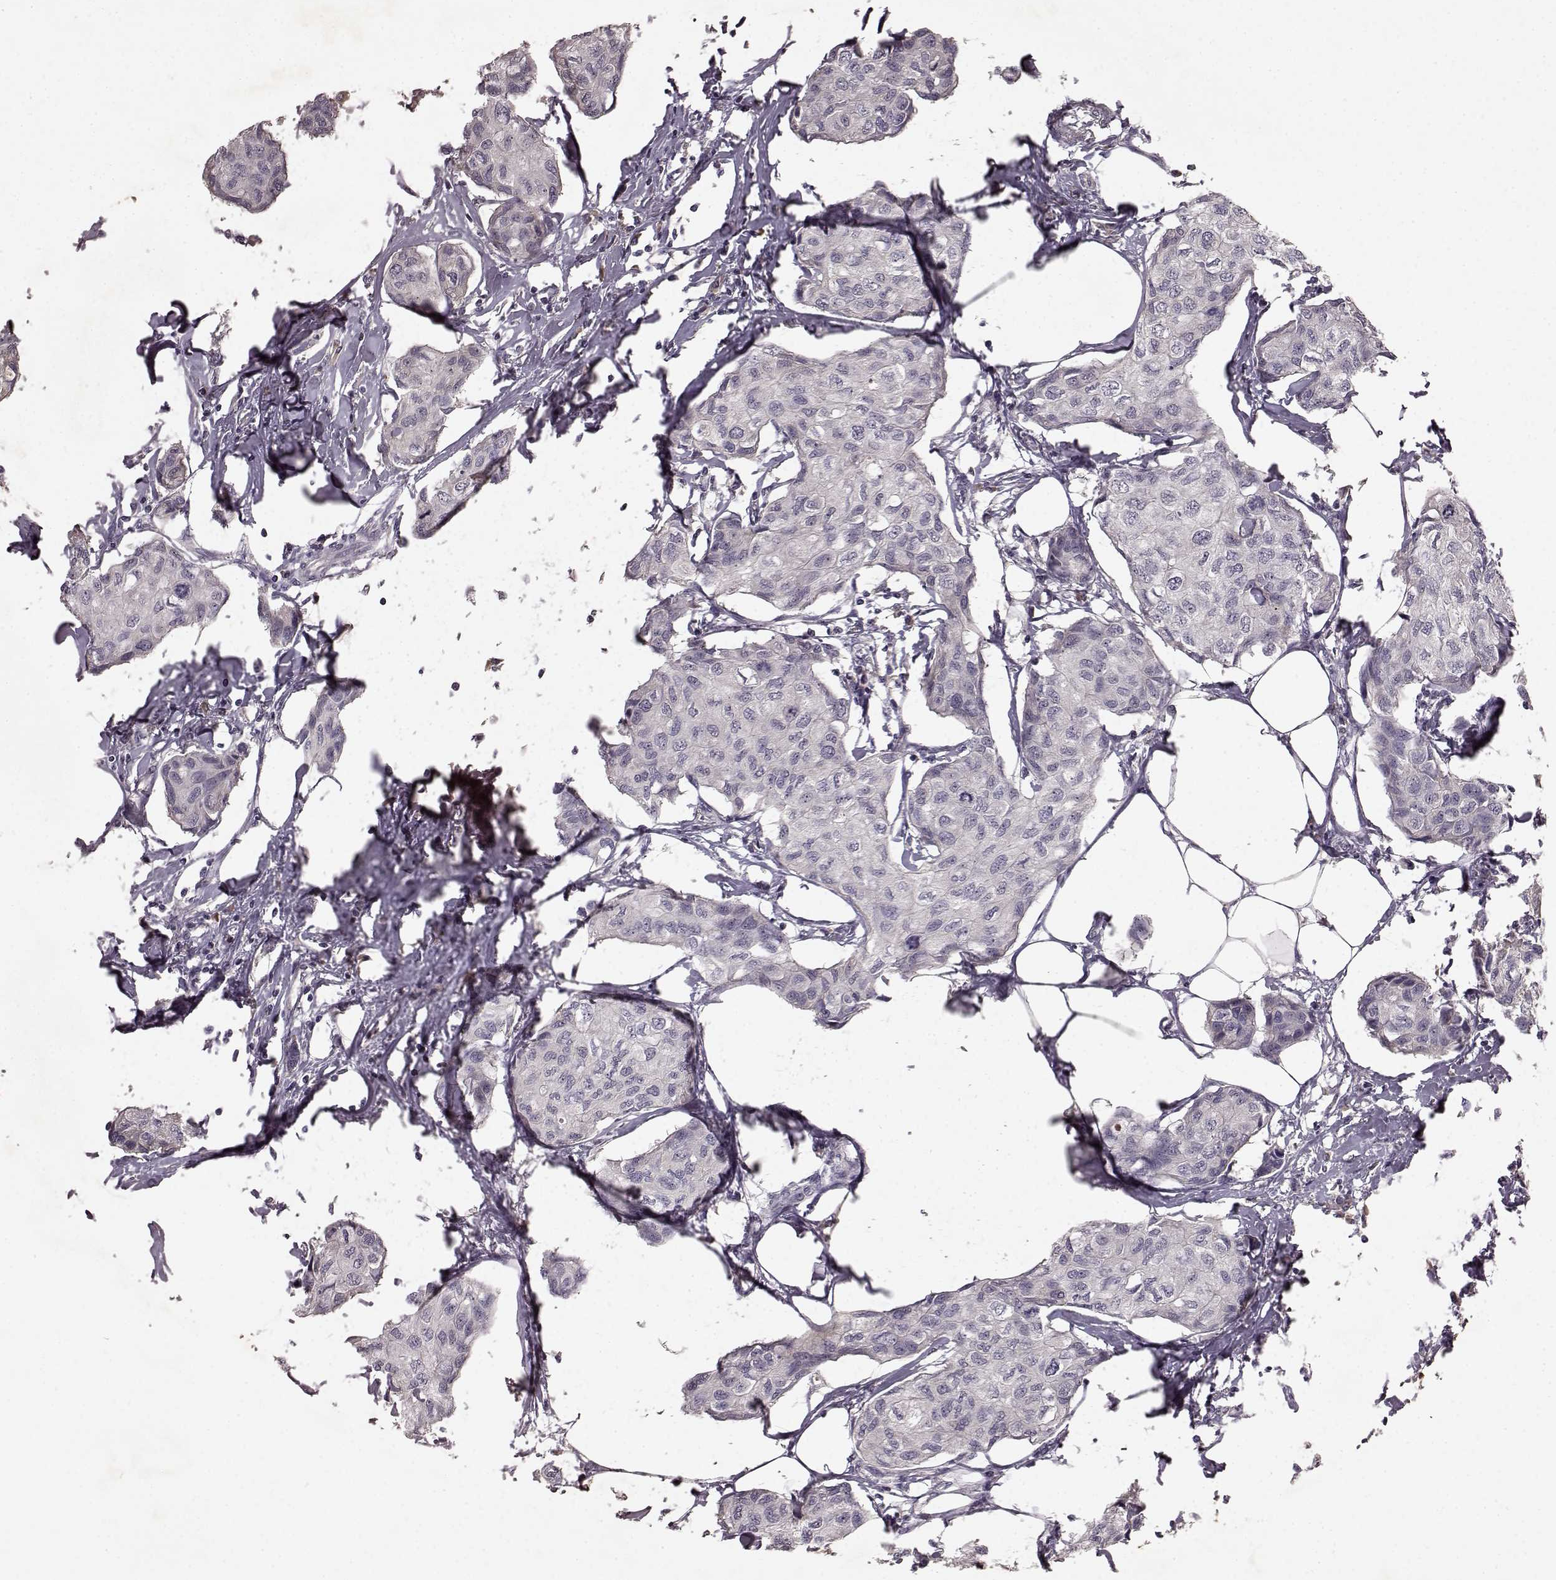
{"staining": {"intensity": "negative", "quantity": "none", "location": "none"}, "tissue": "breast cancer", "cell_type": "Tumor cells", "image_type": "cancer", "snomed": [{"axis": "morphology", "description": "Duct carcinoma"}, {"axis": "topography", "description": "Breast"}], "caption": "A photomicrograph of intraductal carcinoma (breast) stained for a protein displays no brown staining in tumor cells. (Brightfield microscopy of DAB immunohistochemistry (IHC) at high magnification).", "gene": "SLC22A18", "patient": {"sex": "female", "age": 80}}